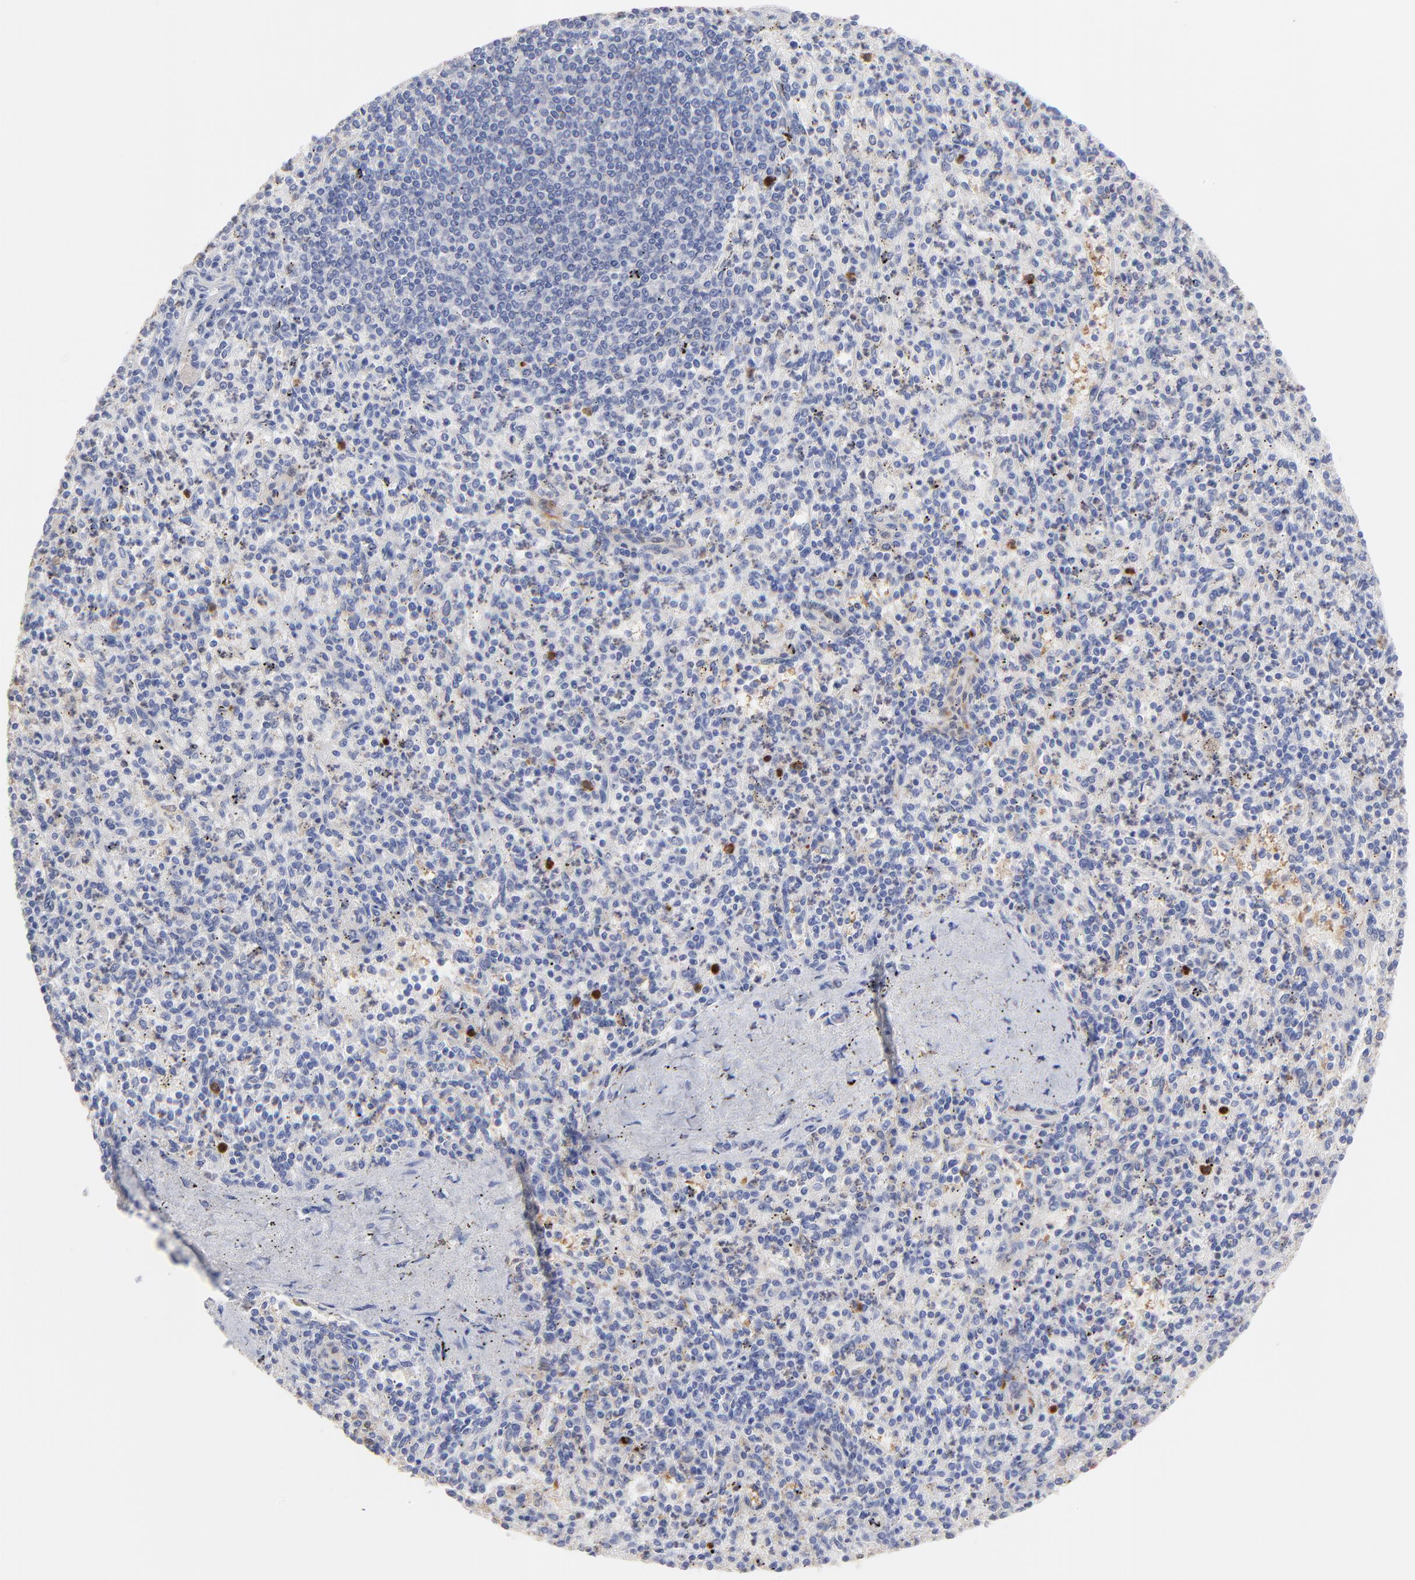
{"staining": {"intensity": "negative", "quantity": "none", "location": "none"}, "tissue": "spleen", "cell_type": "Cells in red pulp", "image_type": "normal", "snomed": [{"axis": "morphology", "description": "Normal tissue, NOS"}, {"axis": "topography", "description": "Spleen"}], "caption": "This is an immunohistochemistry photomicrograph of normal spleen. There is no expression in cells in red pulp.", "gene": "SMARCA1", "patient": {"sex": "male", "age": 72}}